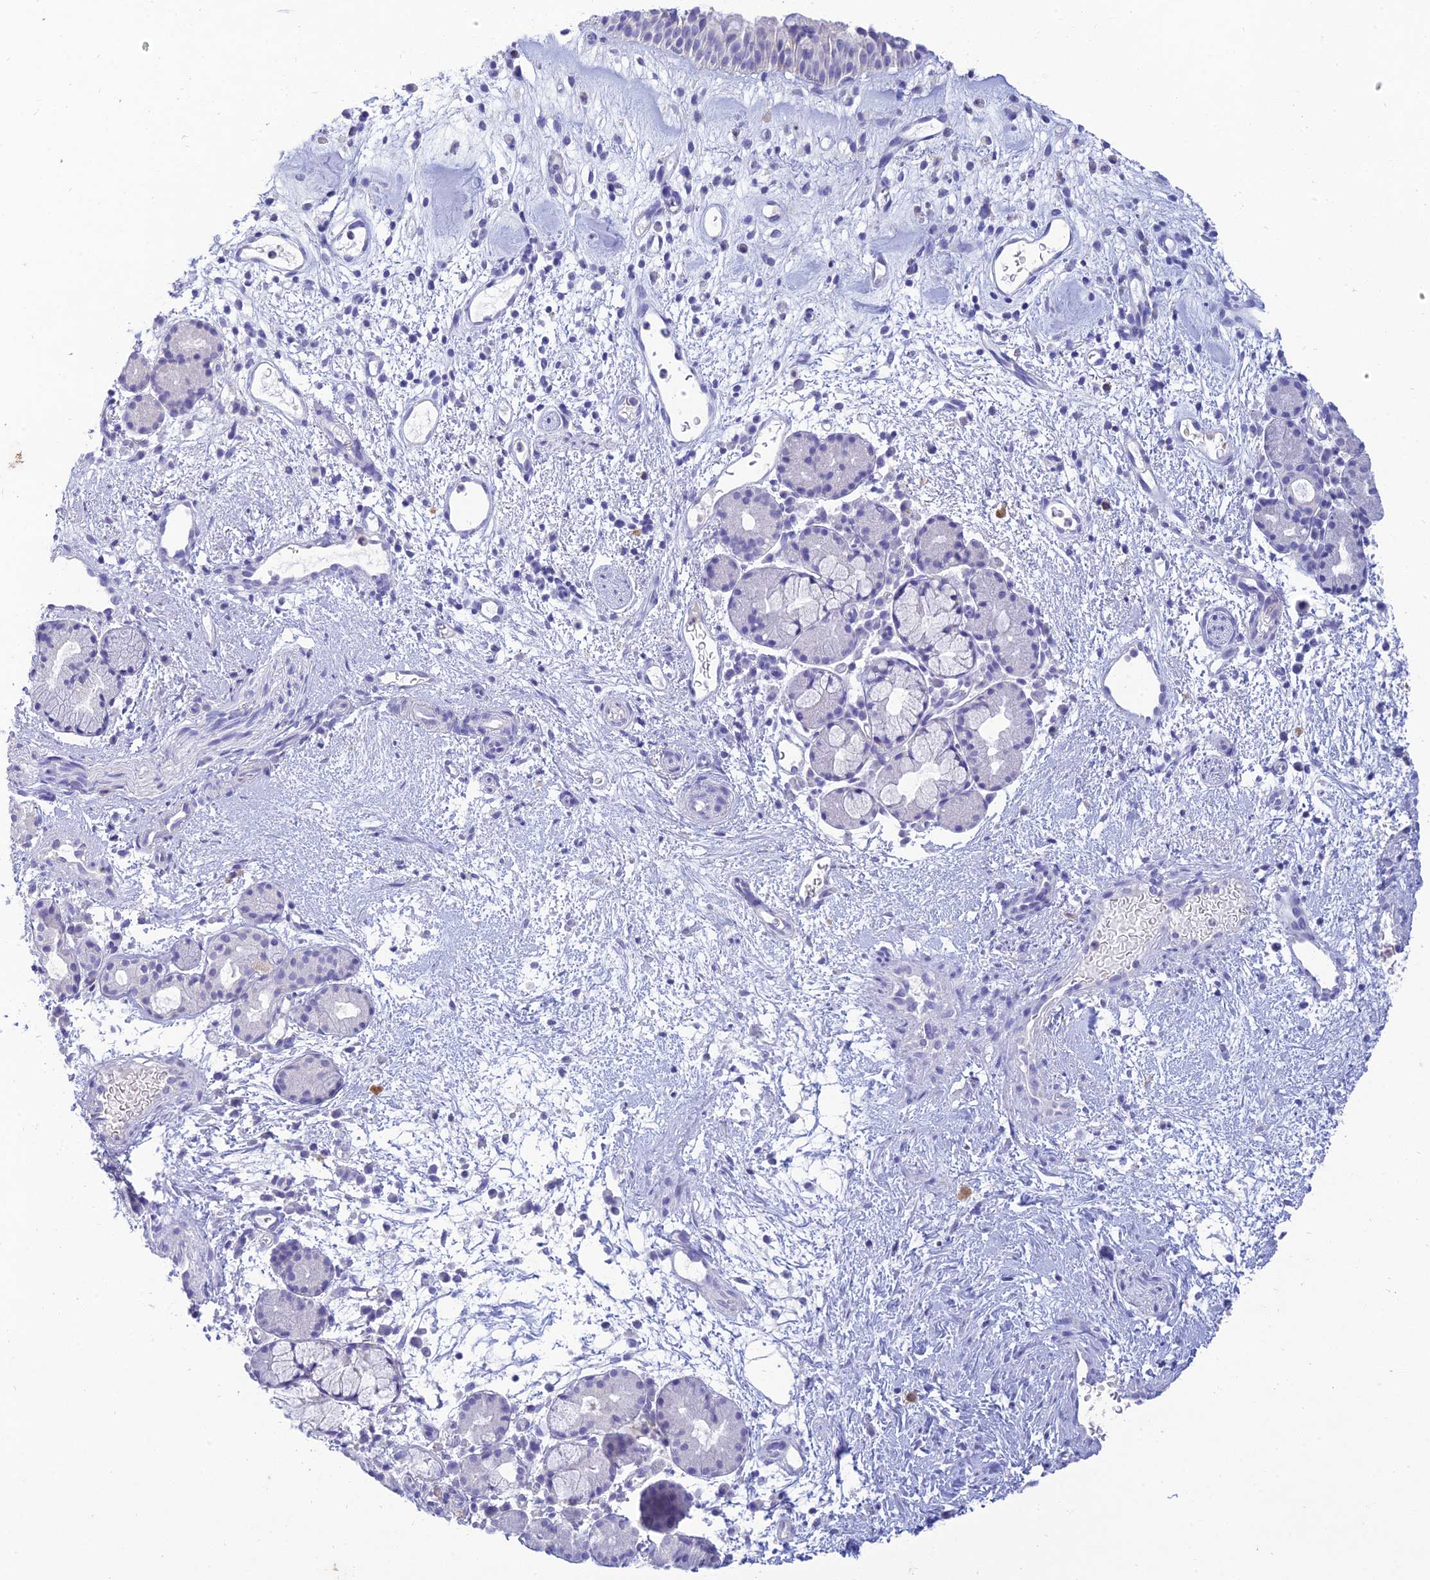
{"staining": {"intensity": "moderate", "quantity": "<25%", "location": "cytoplasmic/membranous"}, "tissue": "nasopharynx", "cell_type": "Respiratory epithelial cells", "image_type": "normal", "snomed": [{"axis": "morphology", "description": "Normal tissue, NOS"}, {"axis": "topography", "description": "Nasopharynx"}], "caption": "DAB (3,3'-diaminobenzidine) immunohistochemical staining of unremarkable nasopharynx demonstrates moderate cytoplasmic/membranous protein staining in approximately <25% of respiratory epithelial cells. (Brightfield microscopy of DAB IHC at high magnification).", "gene": "MAL2", "patient": {"sex": "male", "age": 82}}